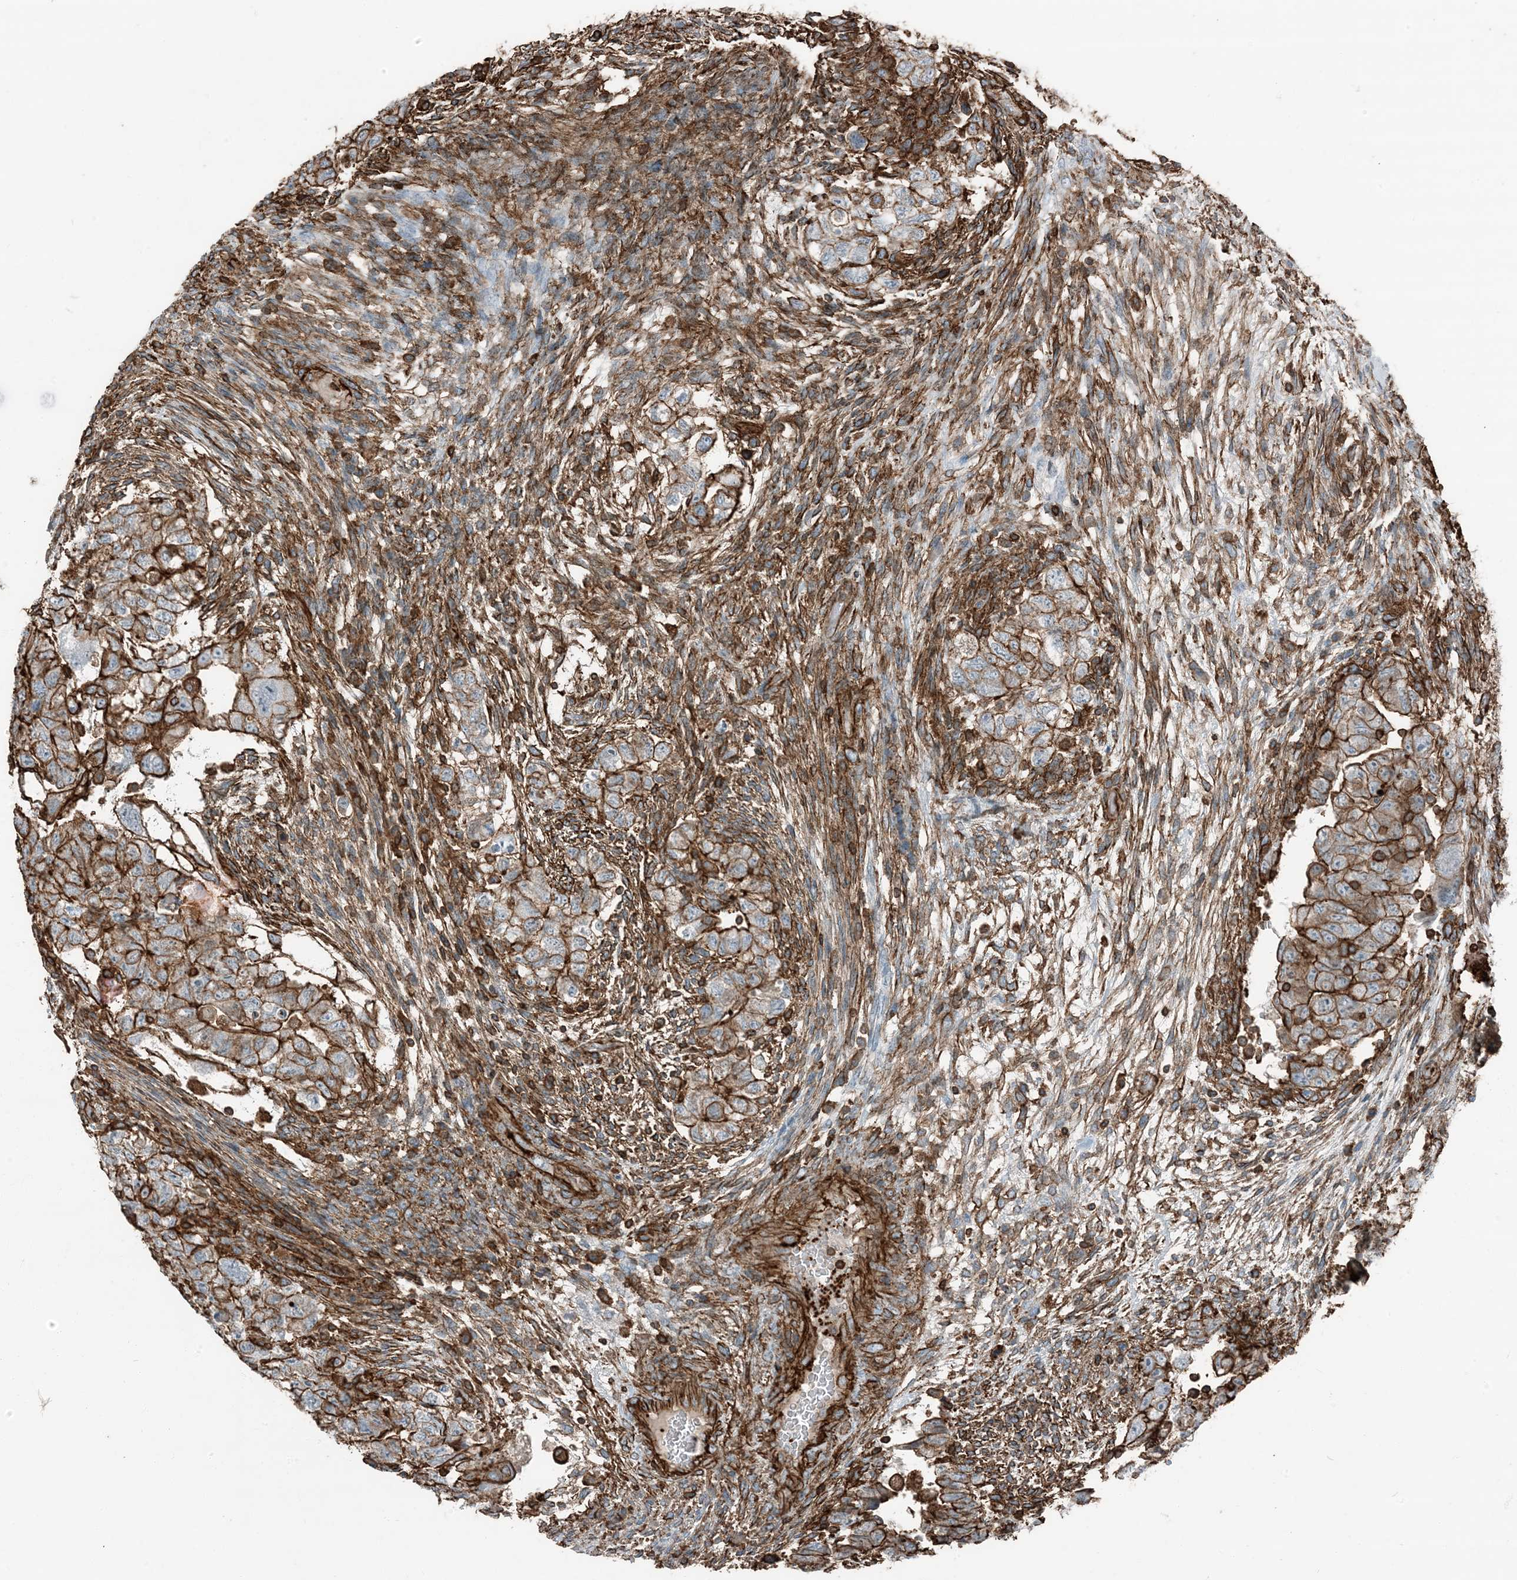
{"staining": {"intensity": "strong", "quantity": ">75%", "location": "cytoplasmic/membranous"}, "tissue": "testis cancer", "cell_type": "Tumor cells", "image_type": "cancer", "snomed": [{"axis": "morphology", "description": "Carcinoma, Embryonal, NOS"}, {"axis": "topography", "description": "Testis"}], "caption": "Human embryonal carcinoma (testis) stained with a brown dye shows strong cytoplasmic/membranous positive staining in approximately >75% of tumor cells.", "gene": "APOBEC3C", "patient": {"sex": "male", "age": 36}}